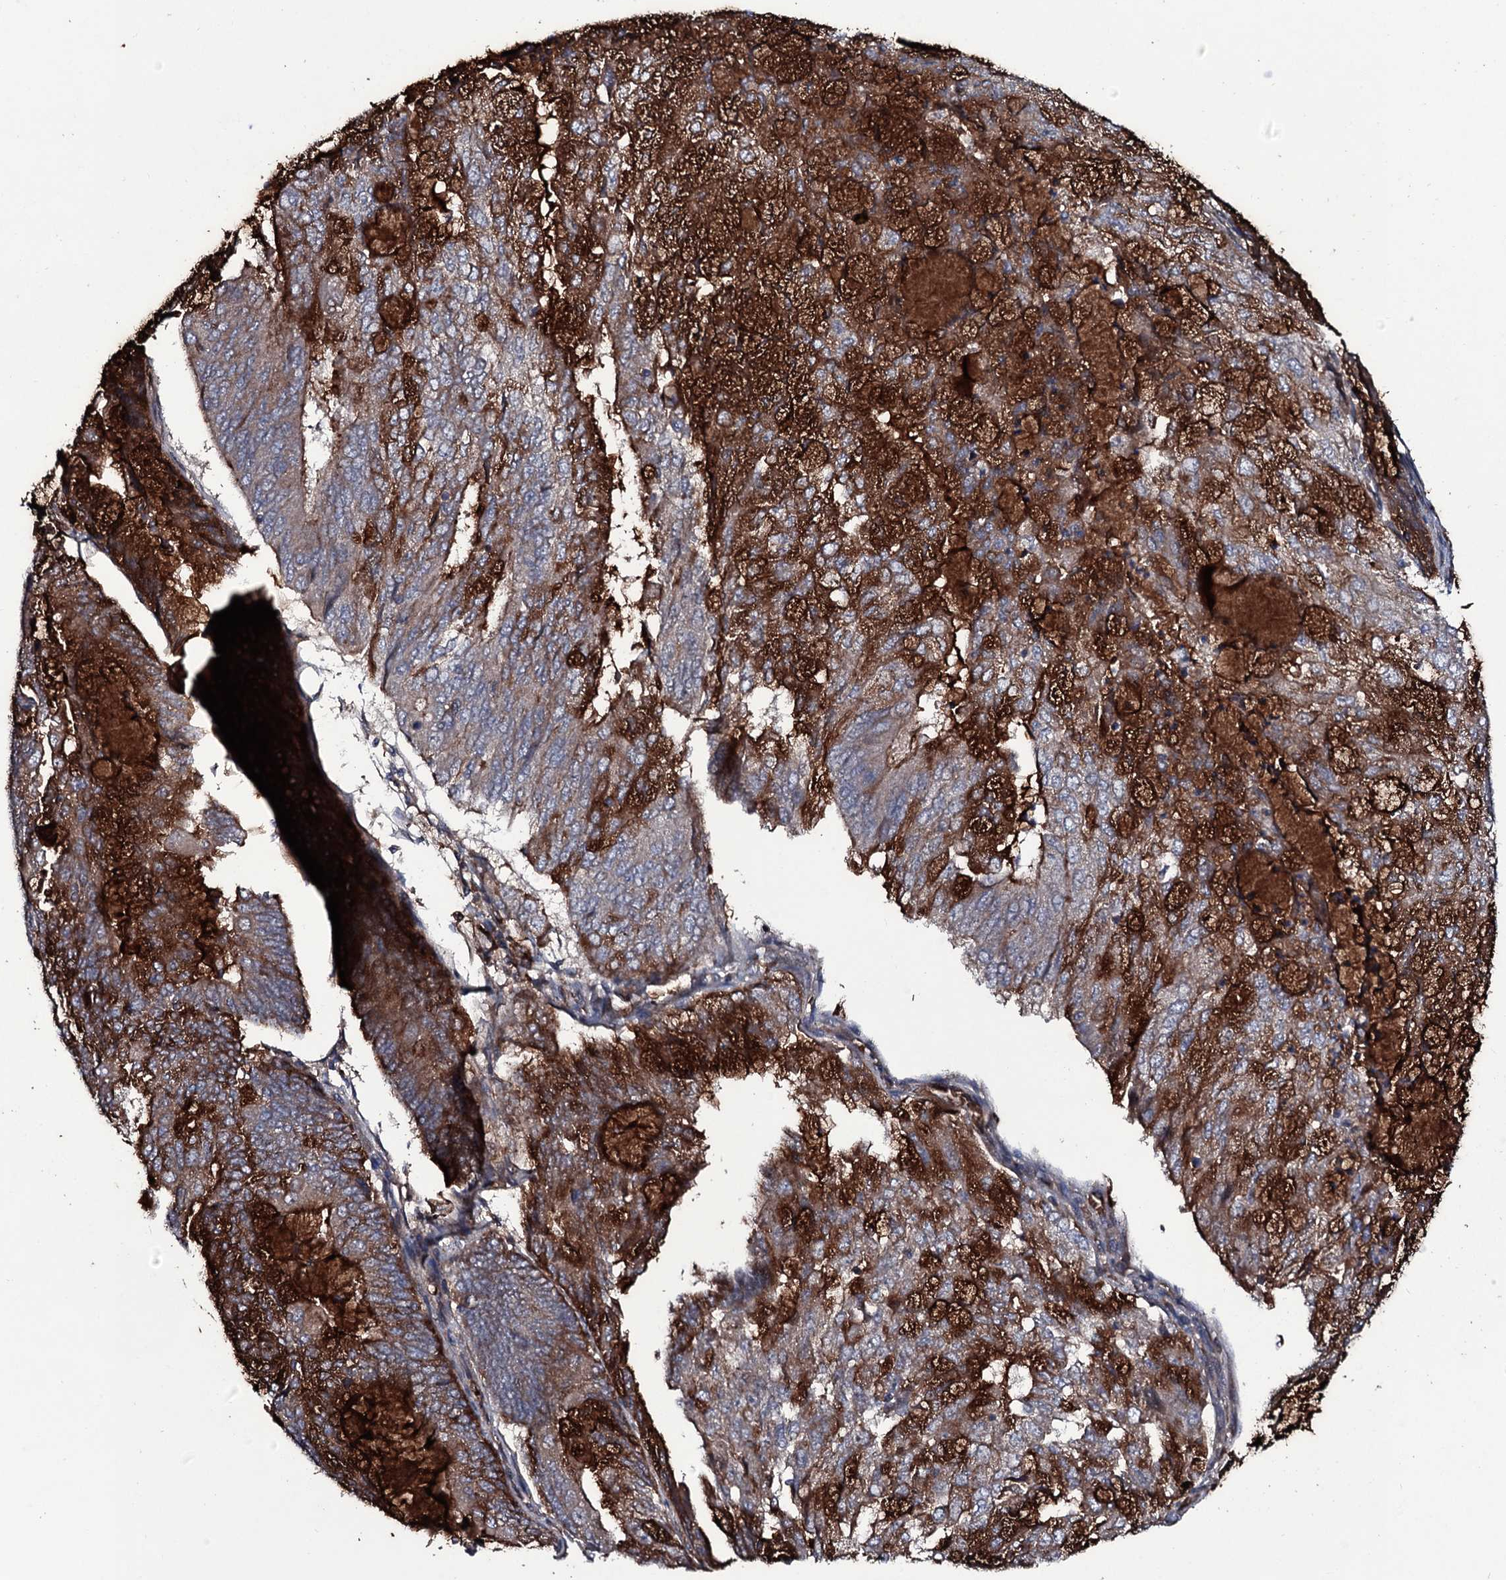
{"staining": {"intensity": "strong", "quantity": "25%-75%", "location": "cytoplasmic/membranous"}, "tissue": "endometrial cancer", "cell_type": "Tumor cells", "image_type": "cancer", "snomed": [{"axis": "morphology", "description": "Adenocarcinoma, NOS"}, {"axis": "topography", "description": "Endometrium"}], "caption": "A histopathology image showing strong cytoplasmic/membranous expression in approximately 25%-75% of tumor cells in endometrial adenocarcinoma, as visualized by brown immunohistochemical staining.", "gene": "ZSWIM8", "patient": {"sex": "female", "age": 81}}